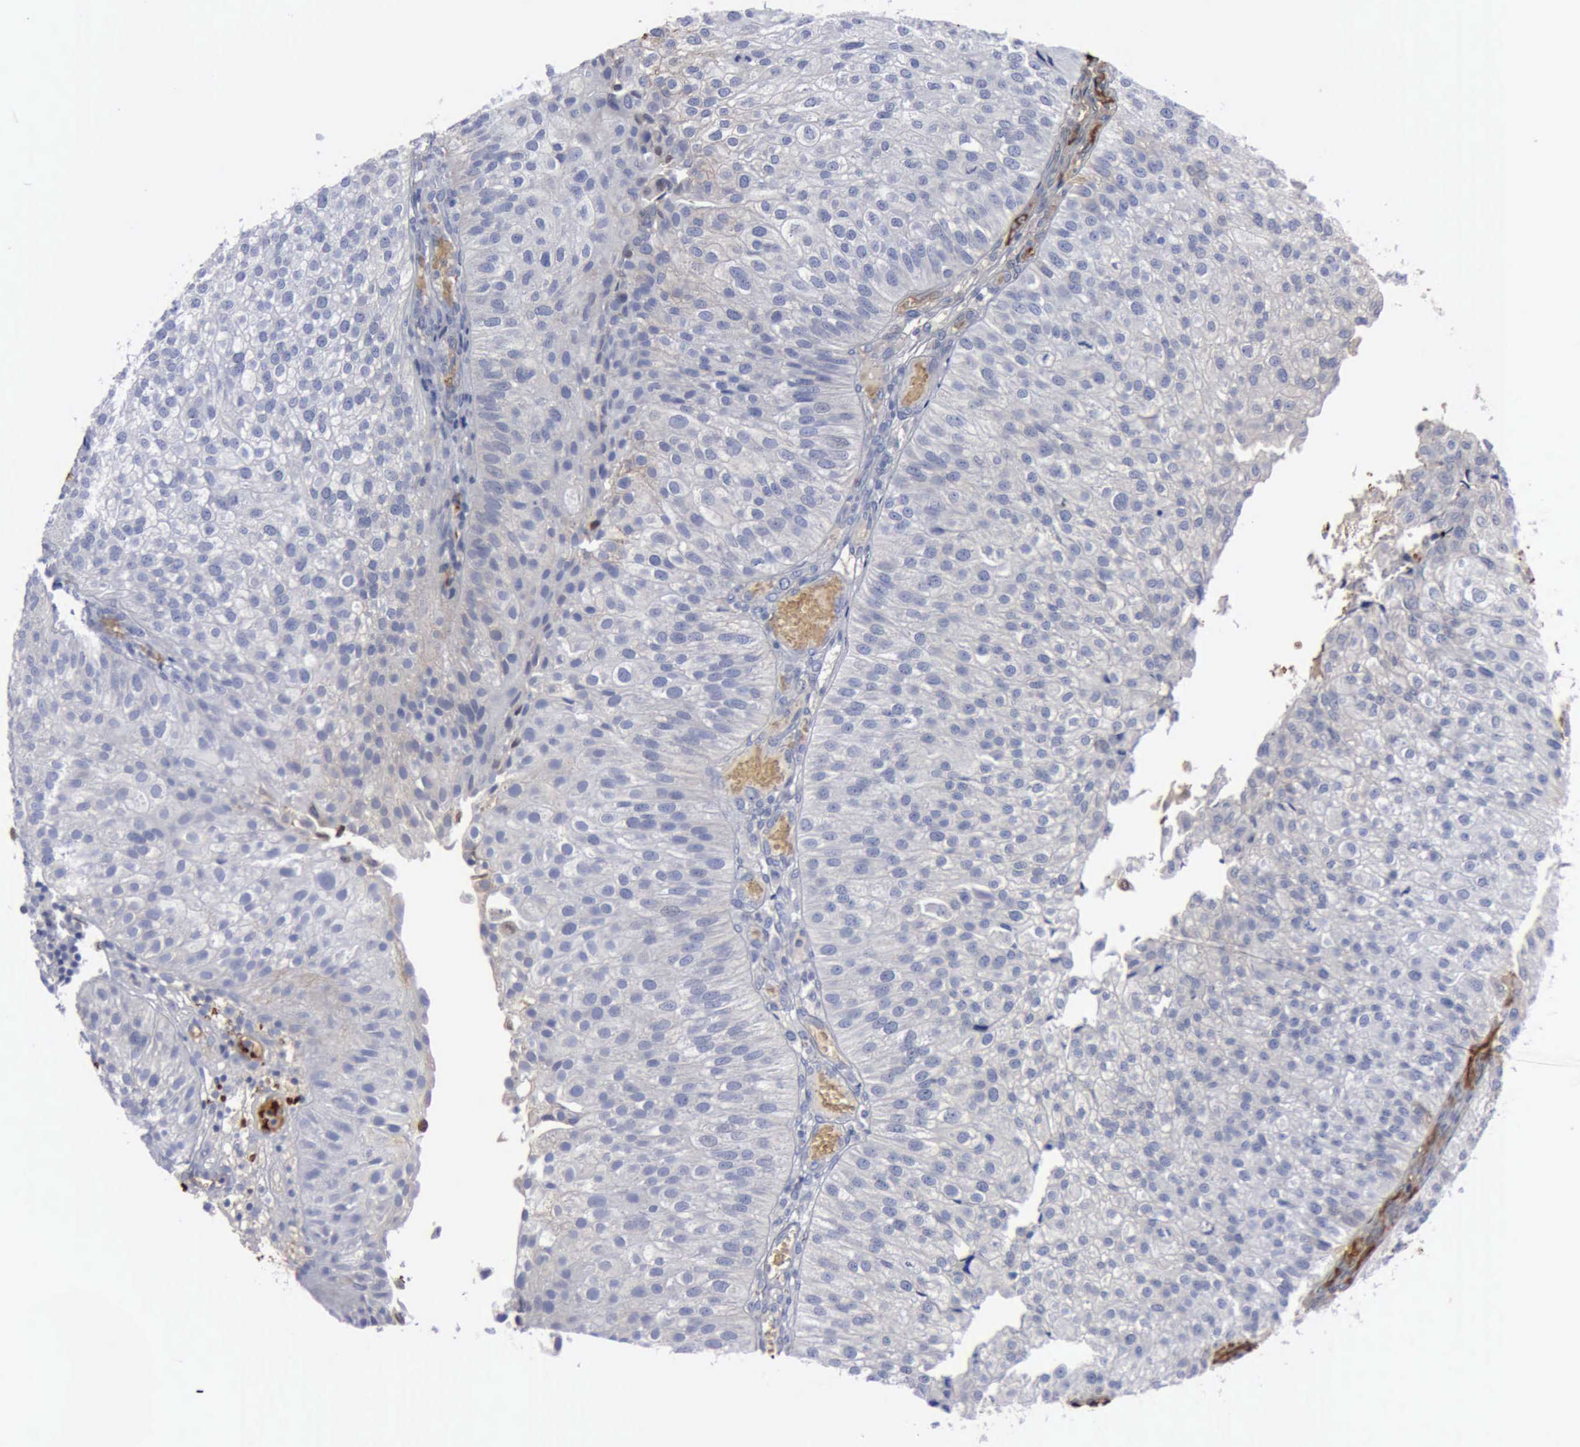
{"staining": {"intensity": "weak", "quantity": "<25%", "location": "cytoplasmic/membranous"}, "tissue": "urothelial cancer", "cell_type": "Tumor cells", "image_type": "cancer", "snomed": [{"axis": "morphology", "description": "Urothelial carcinoma, Low grade"}, {"axis": "topography", "description": "Urinary bladder"}], "caption": "Urothelial carcinoma (low-grade) was stained to show a protein in brown. There is no significant positivity in tumor cells.", "gene": "TGFB1", "patient": {"sex": "female", "age": 89}}